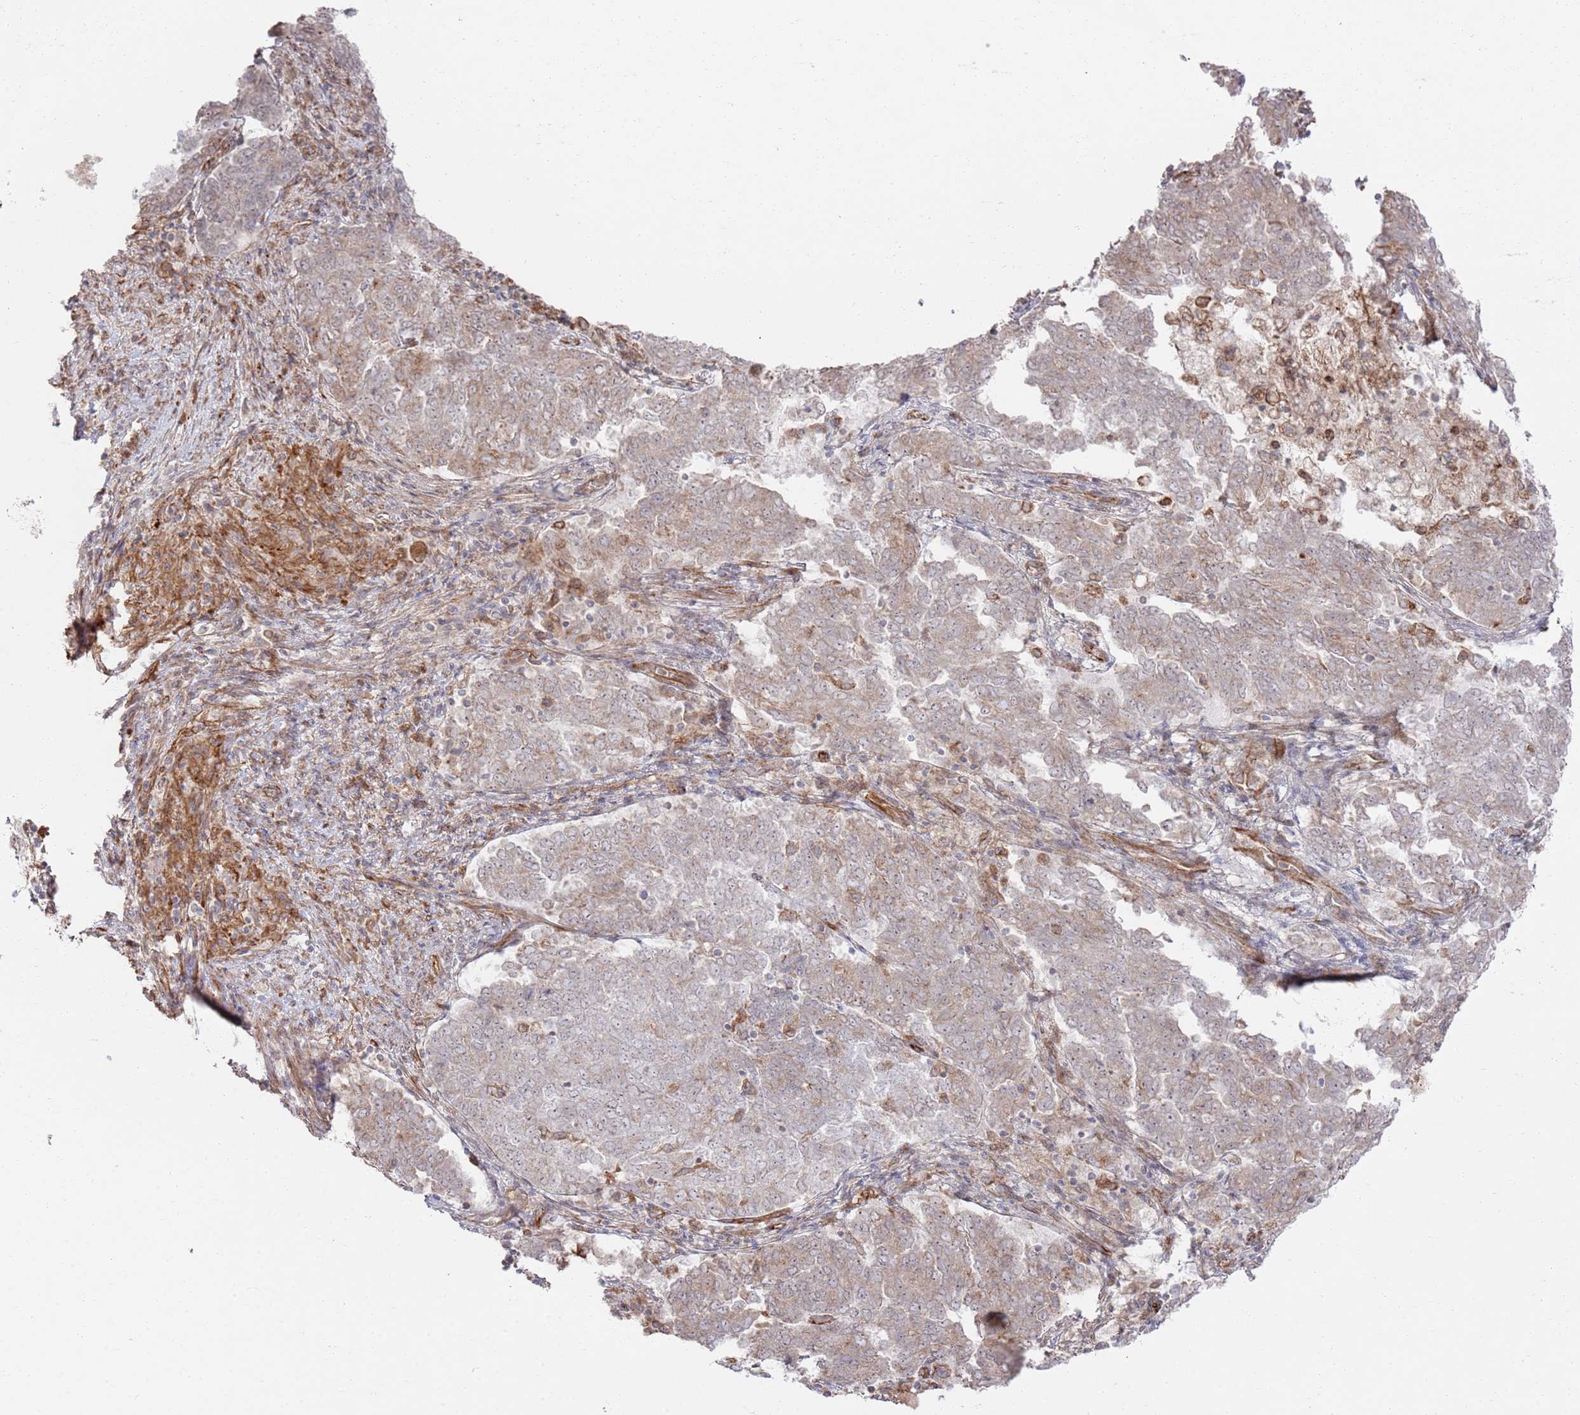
{"staining": {"intensity": "weak", "quantity": "25%-75%", "location": "cytoplasmic/membranous"}, "tissue": "endometrial cancer", "cell_type": "Tumor cells", "image_type": "cancer", "snomed": [{"axis": "morphology", "description": "Adenocarcinoma, NOS"}, {"axis": "topography", "description": "Endometrium"}], "caption": "Tumor cells reveal low levels of weak cytoplasmic/membranous positivity in approximately 25%-75% of cells in adenocarcinoma (endometrial).", "gene": "PHF21A", "patient": {"sex": "female", "age": 80}}